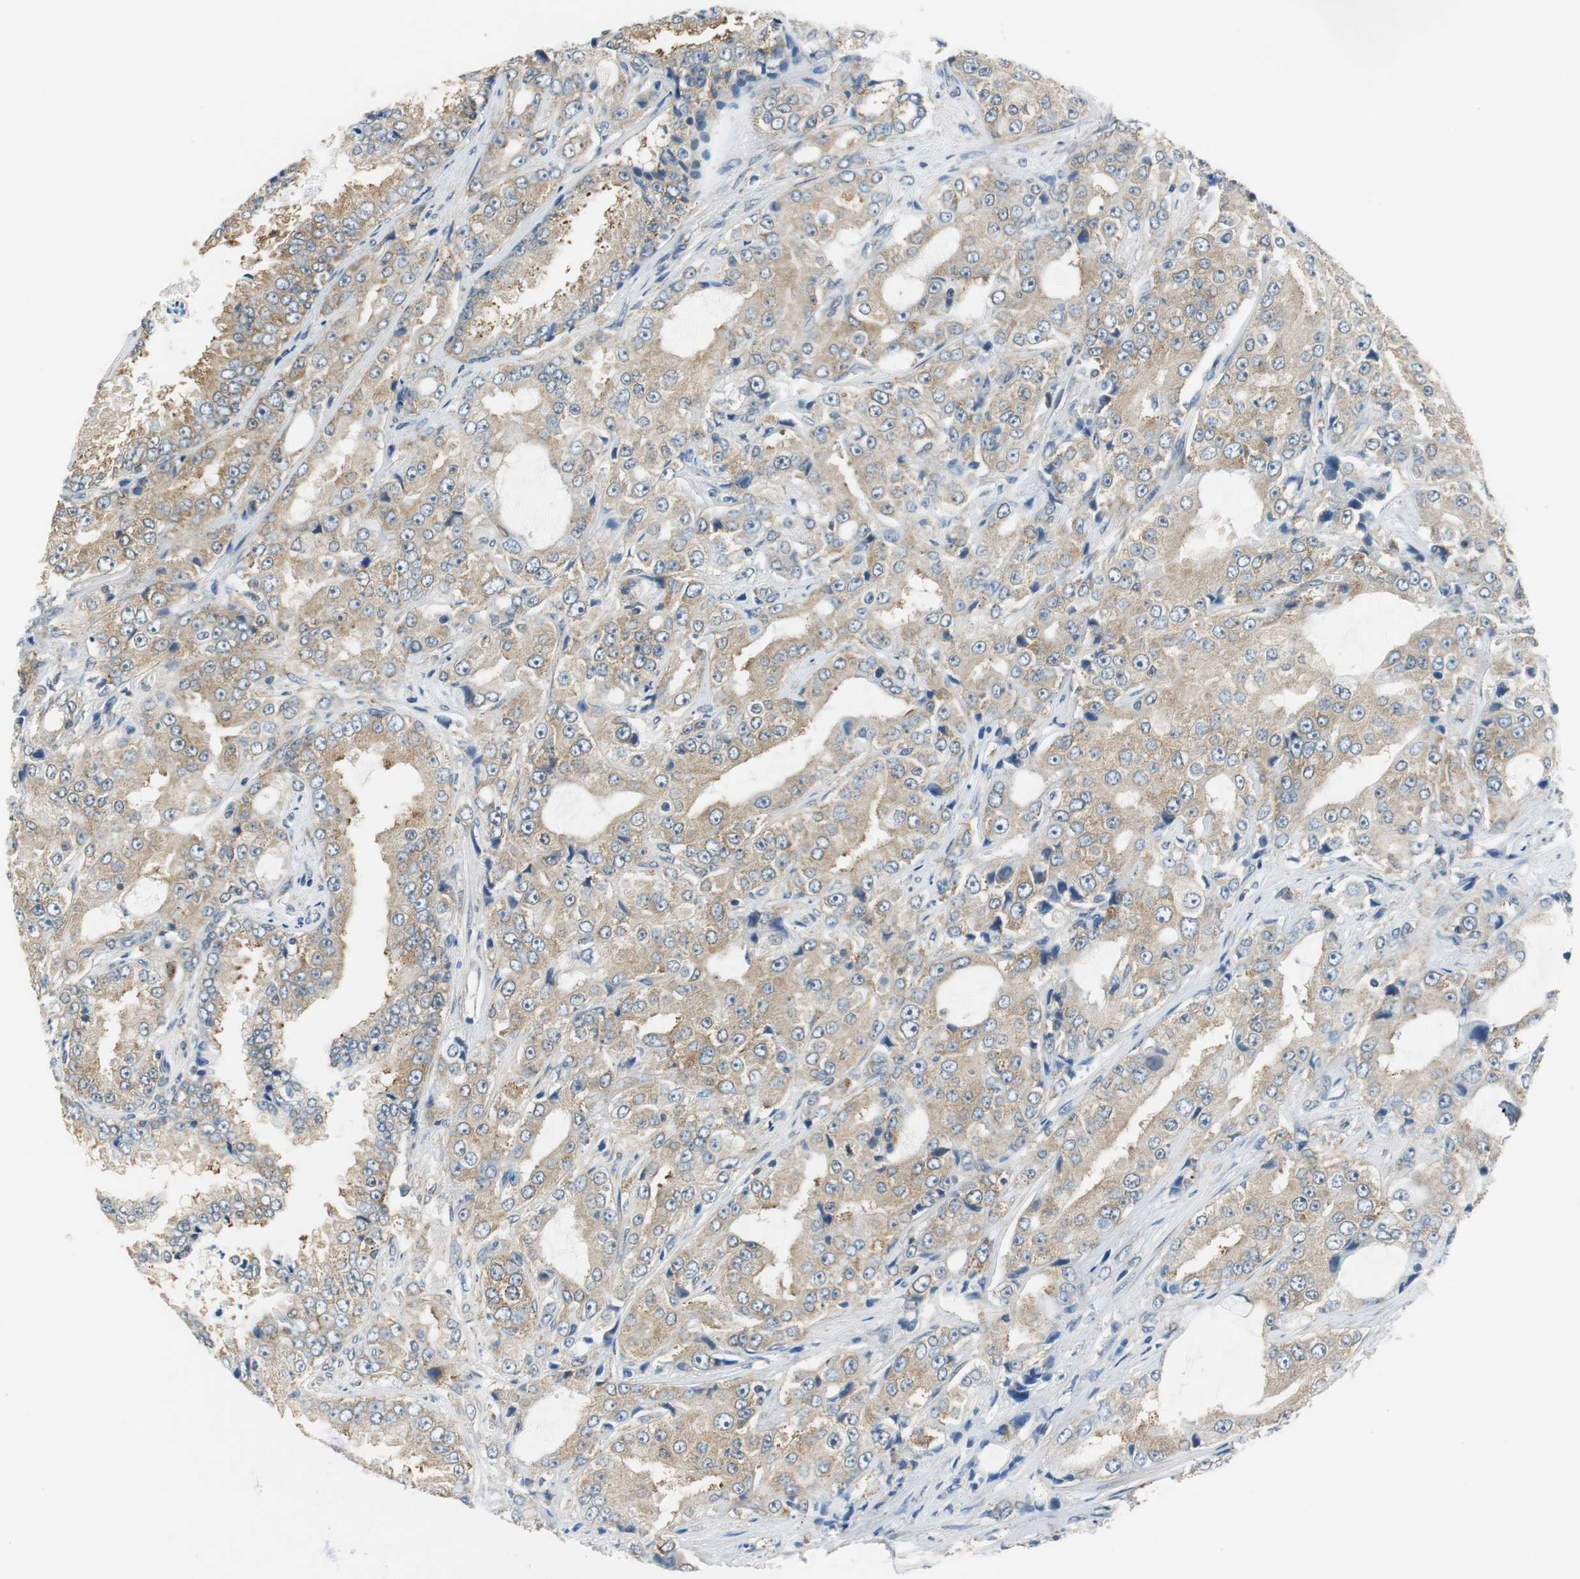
{"staining": {"intensity": "moderate", "quantity": ">75%", "location": "cytoplasmic/membranous"}, "tissue": "prostate cancer", "cell_type": "Tumor cells", "image_type": "cancer", "snomed": [{"axis": "morphology", "description": "Adenocarcinoma, High grade"}, {"axis": "topography", "description": "Prostate"}], "caption": "Prostate cancer stained with a protein marker exhibits moderate staining in tumor cells.", "gene": "CNOT3", "patient": {"sex": "male", "age": 73}}